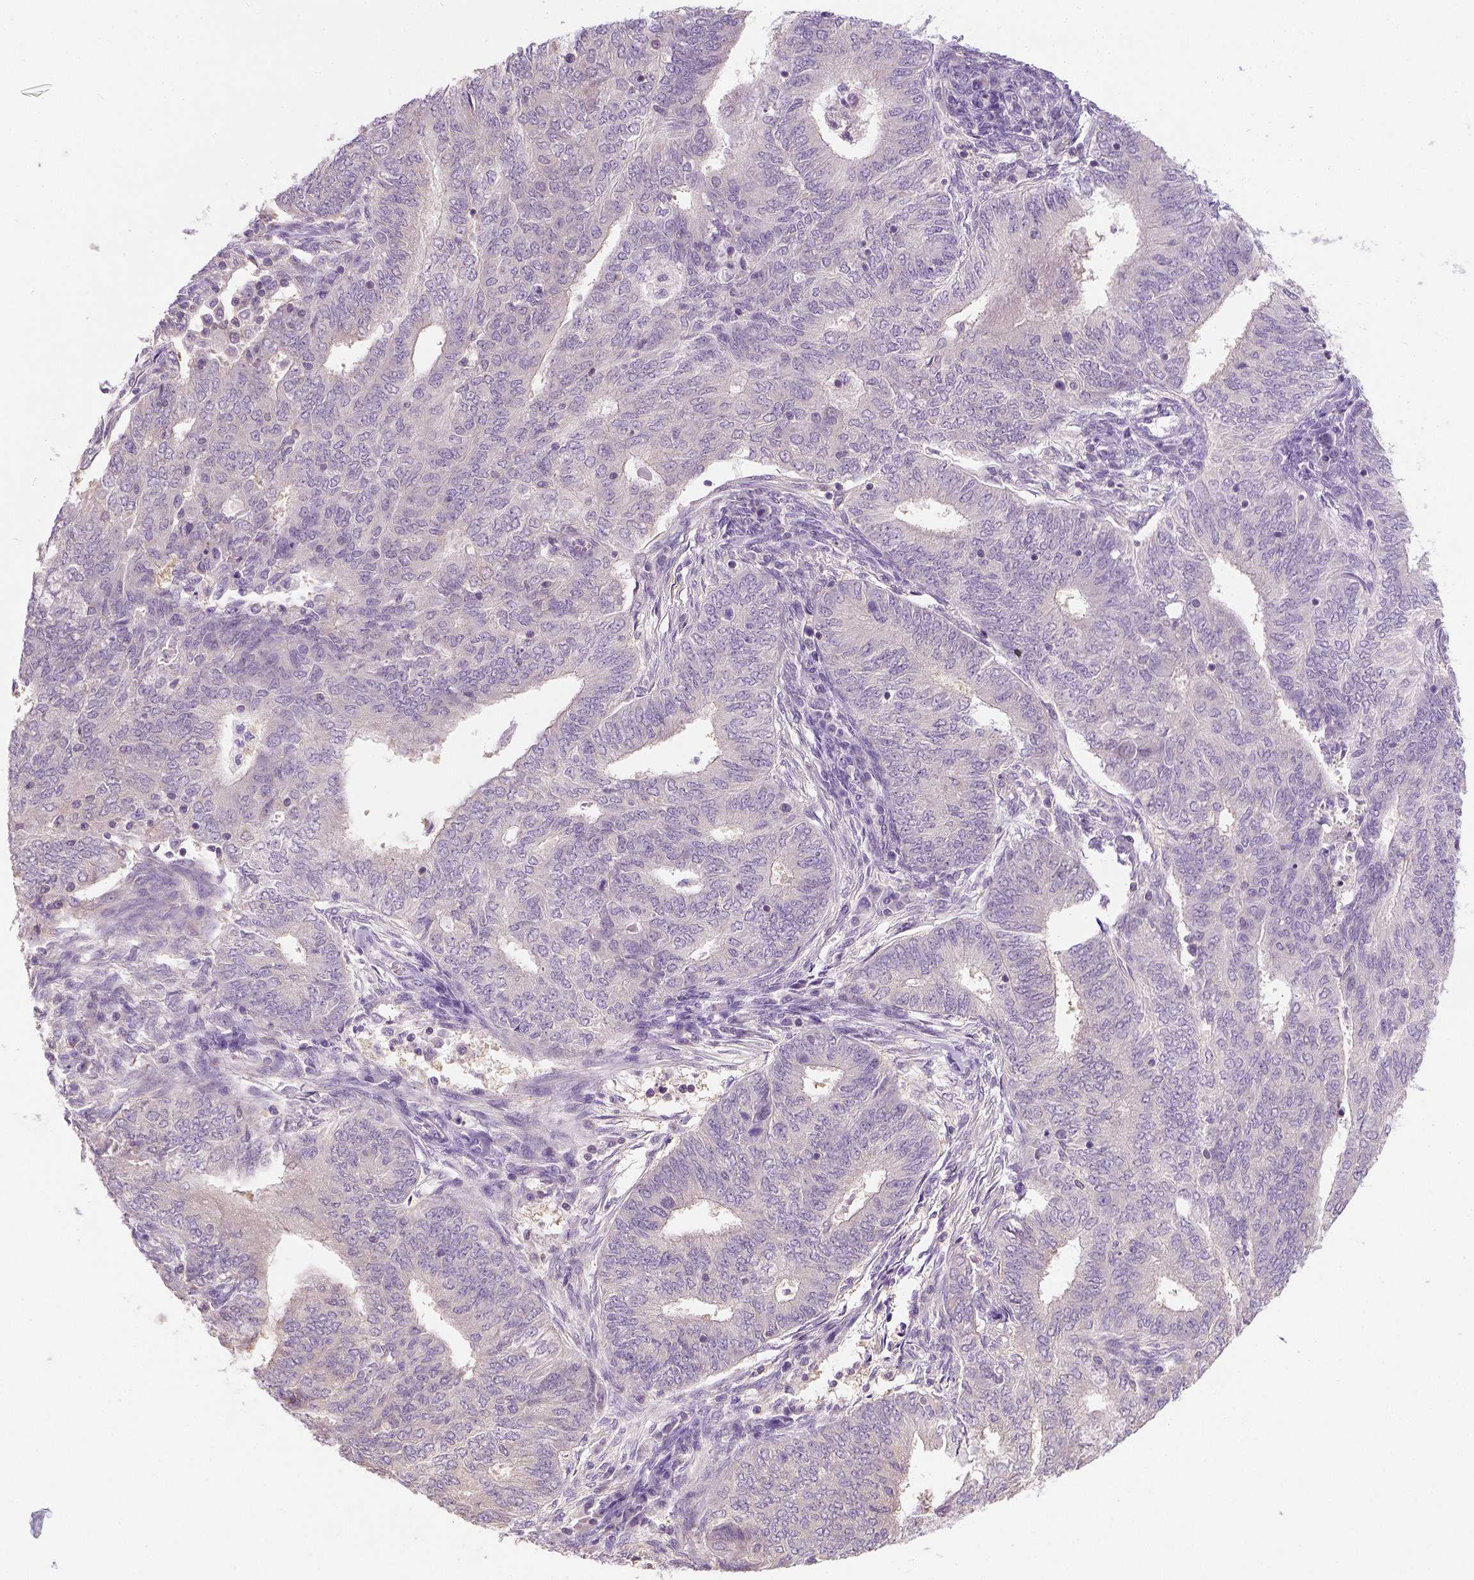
{"staining": {"intensity": "negative", "quantity": "none", "location": "none"}, "tissue": "endometrial cancer", "cell_type": "Tumor cells", "image_type": "cancer", "snomed": [{"axis": "morphology", "description": "Adenocarcinoma, NOS"}, {"axis": "topography", "description": "Endometrium"}], "caption": "An immunohistochemistry photomicrograph of adenocarcinoma (endometrial) is shown. There is no staining in tumor cells of adenocarcinoma (endometrial). The staining was performed using DAB (3,3'-diaminobenzidine) to visualize the protein expression in brown, while the nuclei were stained in blue with hematoxylin (Magnification: 20x).", "gene": "EPHB1", "patient": {"sex": "female", "age": 62}}